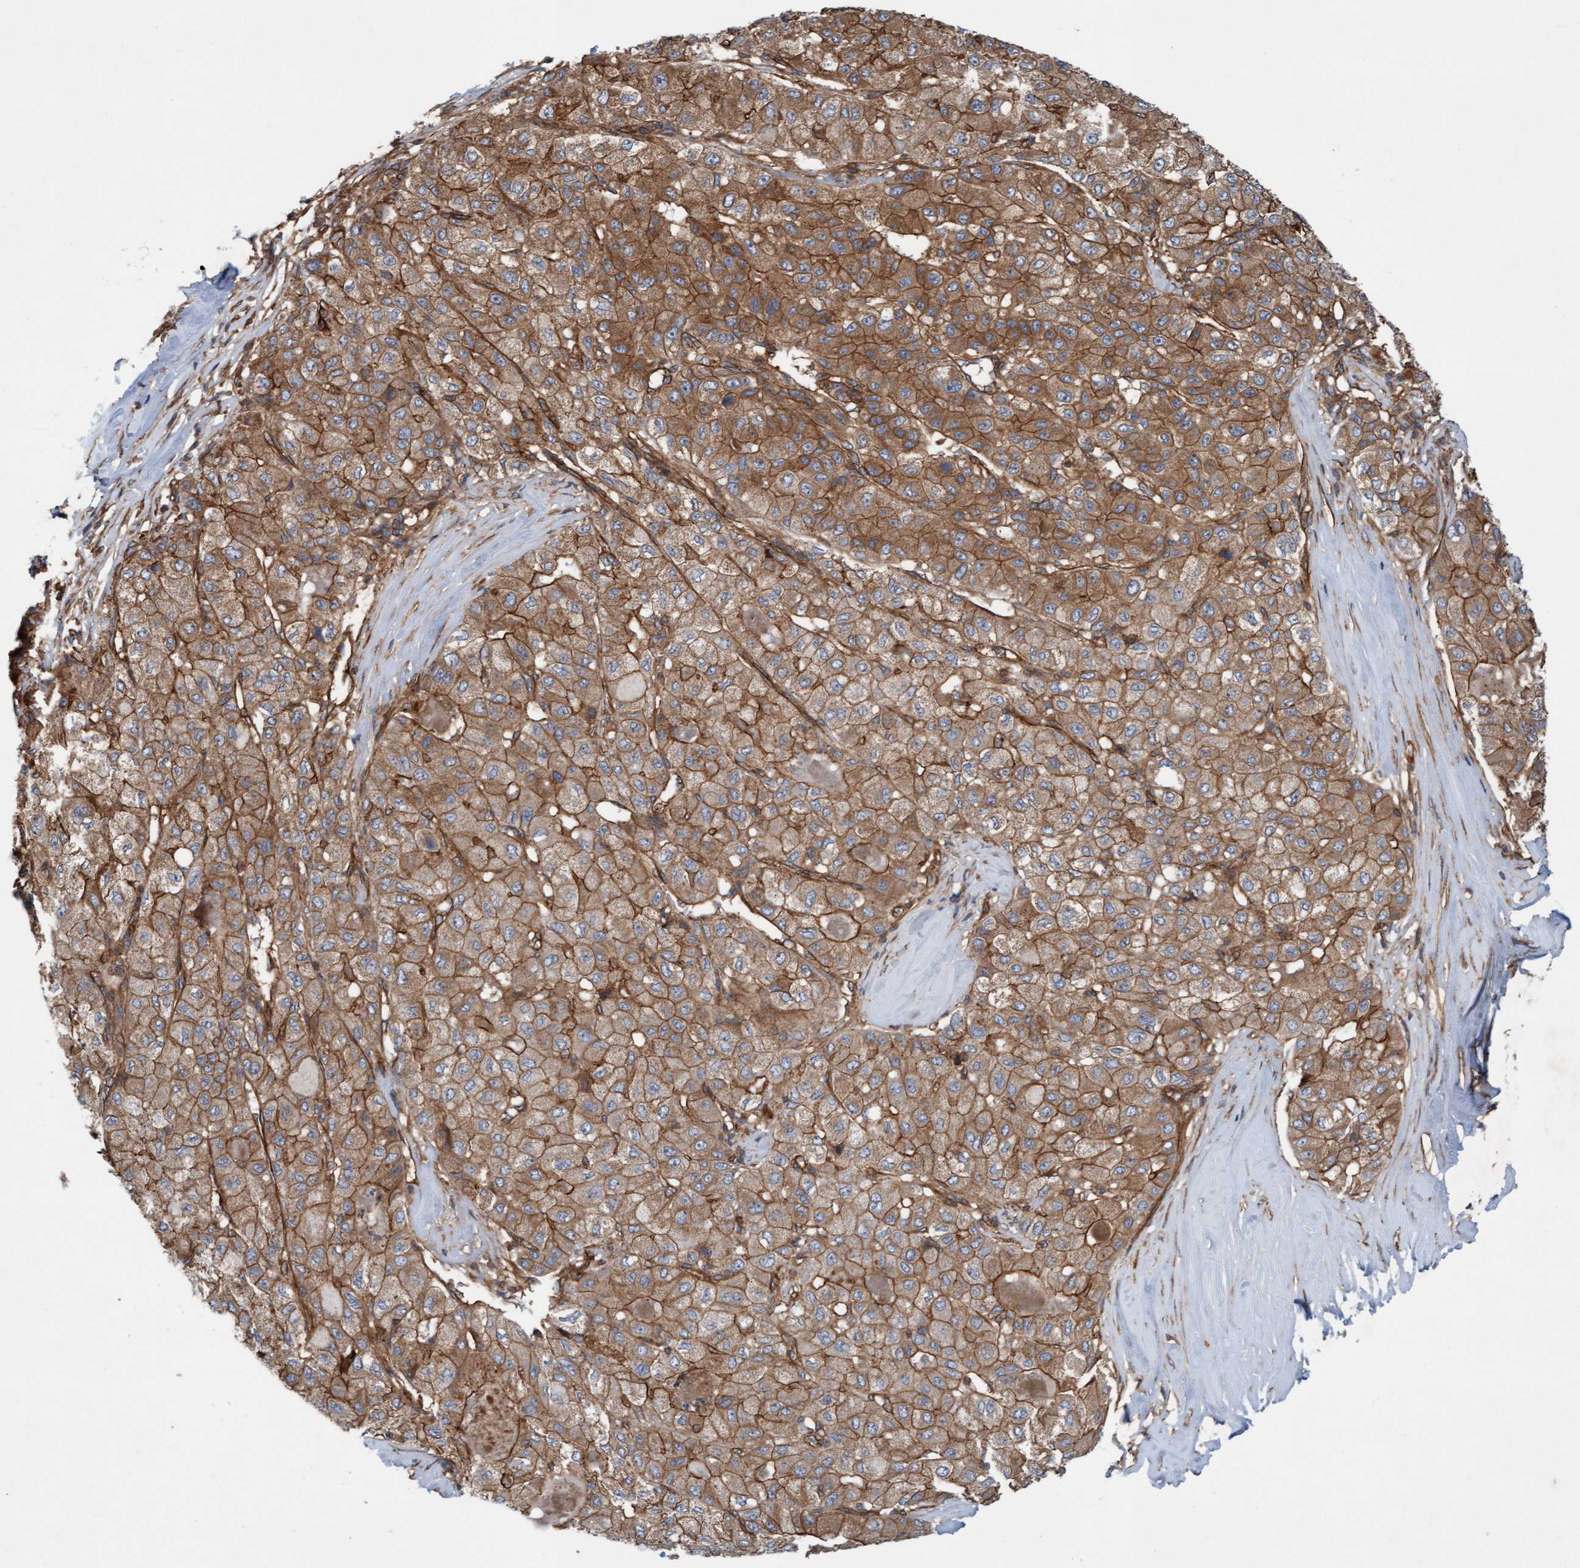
{"staining": {"intensity": "moderate", "quantity": ">75%", "location": "cytoplasmic/membranous"}, "tissue": "liver cancer", "cell_type": "Tumor cells", "image_type": "cancer", "snomed": [{"axis": "morphology", "description": "Carcinoma, Hepatocellular, NOS"}, {"axis": "topography", "description": "Liver"}], "caption": "Approximately >75% of tumor cells in liver hepatocellular carcinoma demonstrate moderate cytoplasmic/membranous protein staining as visualized by brown immunohistochemical staining.", "gene": "ERAL1", "patient": {"sex": "male", "age": 80}}